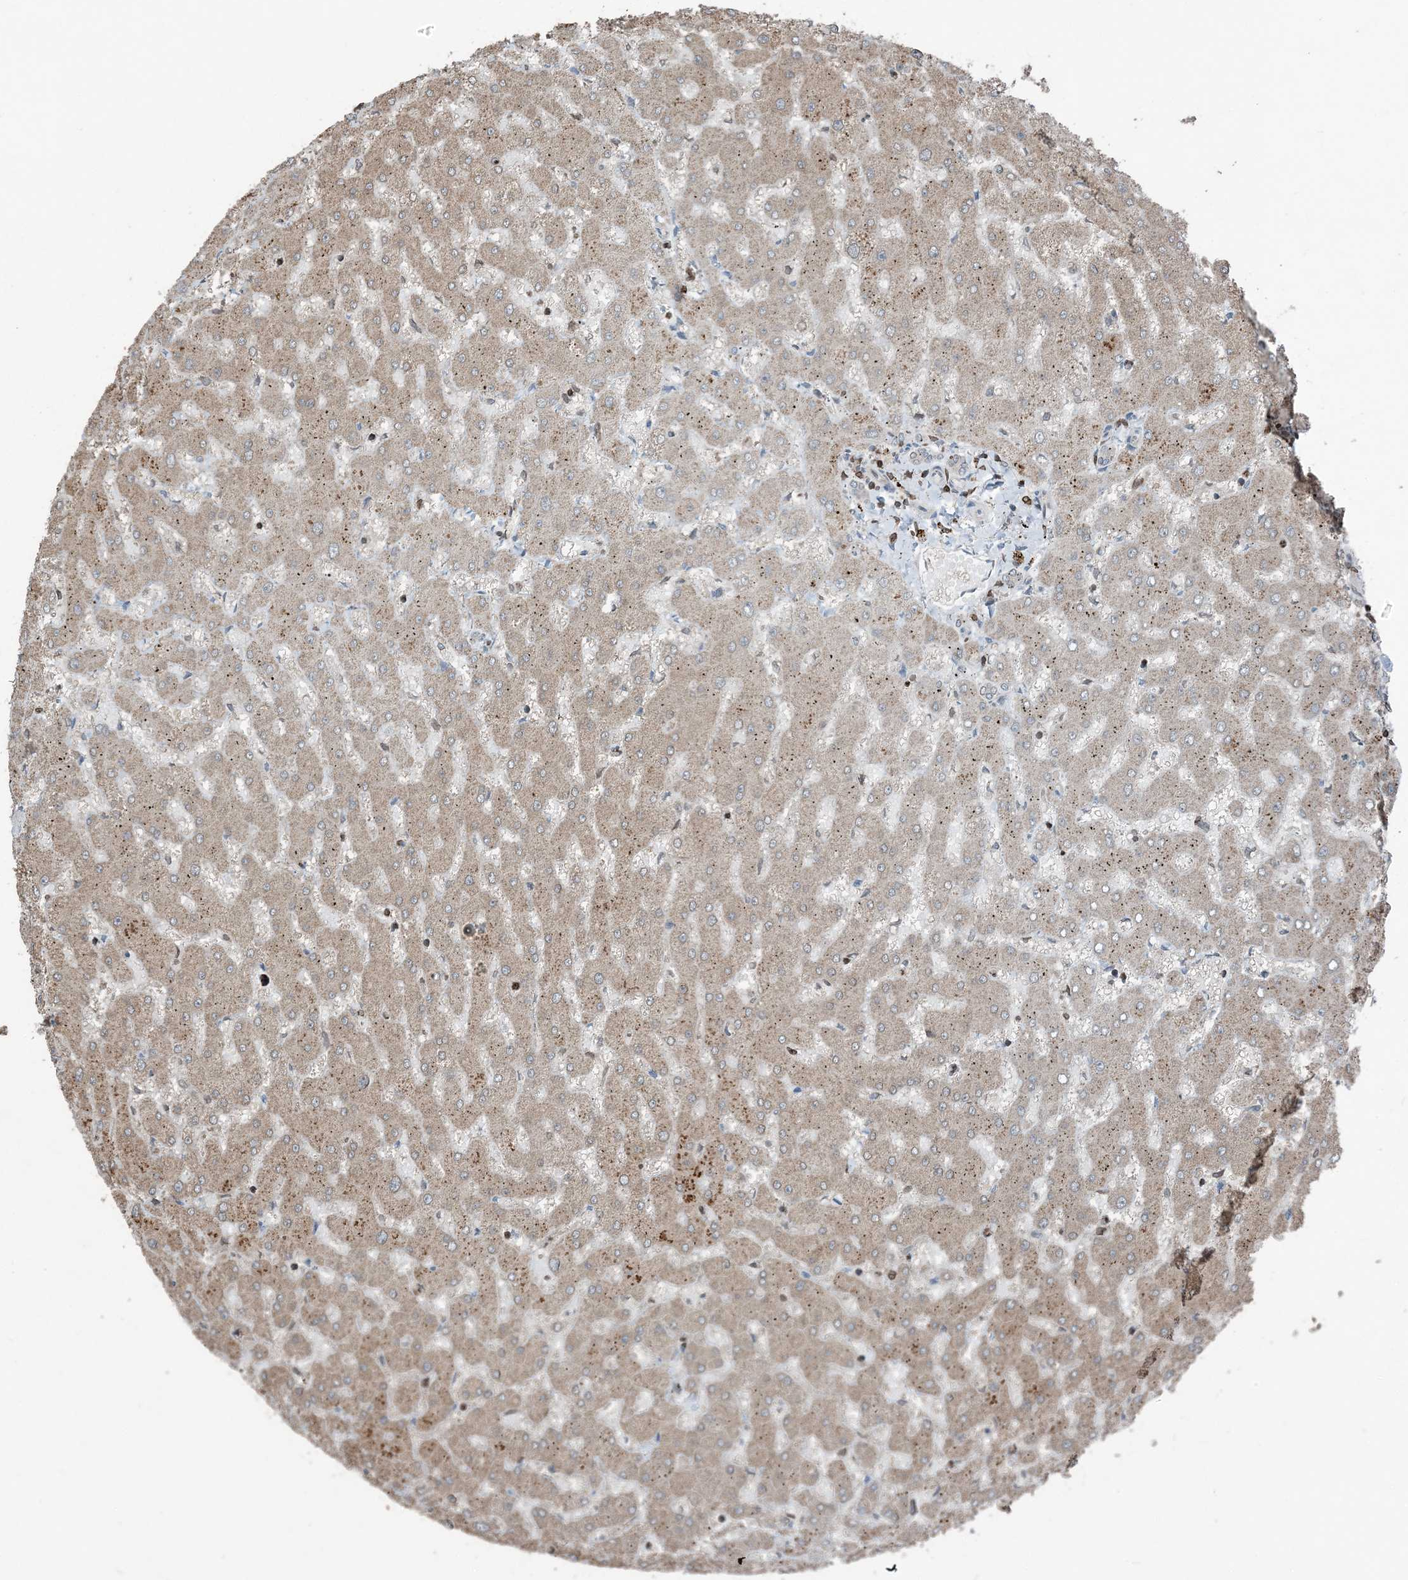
{"staining": {"intensity": "negative", "quantity": "none", "location": "none"}, "tissue": "liver", "cell_type": "Cholangiocytes", "image_type": "normal", "snomed": [{"axis": "morphology", "description": "Normal tissue, NOS"}, {"axis": "topography", "description": "Liver"}], "caption": "This photomicrograph is of unremarkable liver stained with immunohistochemistry to label a protein in brown with the nuclei are counter-stained blue. There is no staining in cholangiocytes.", "gene": "ZFAND2B", "patient": {"sex": "female", "age": 63}}